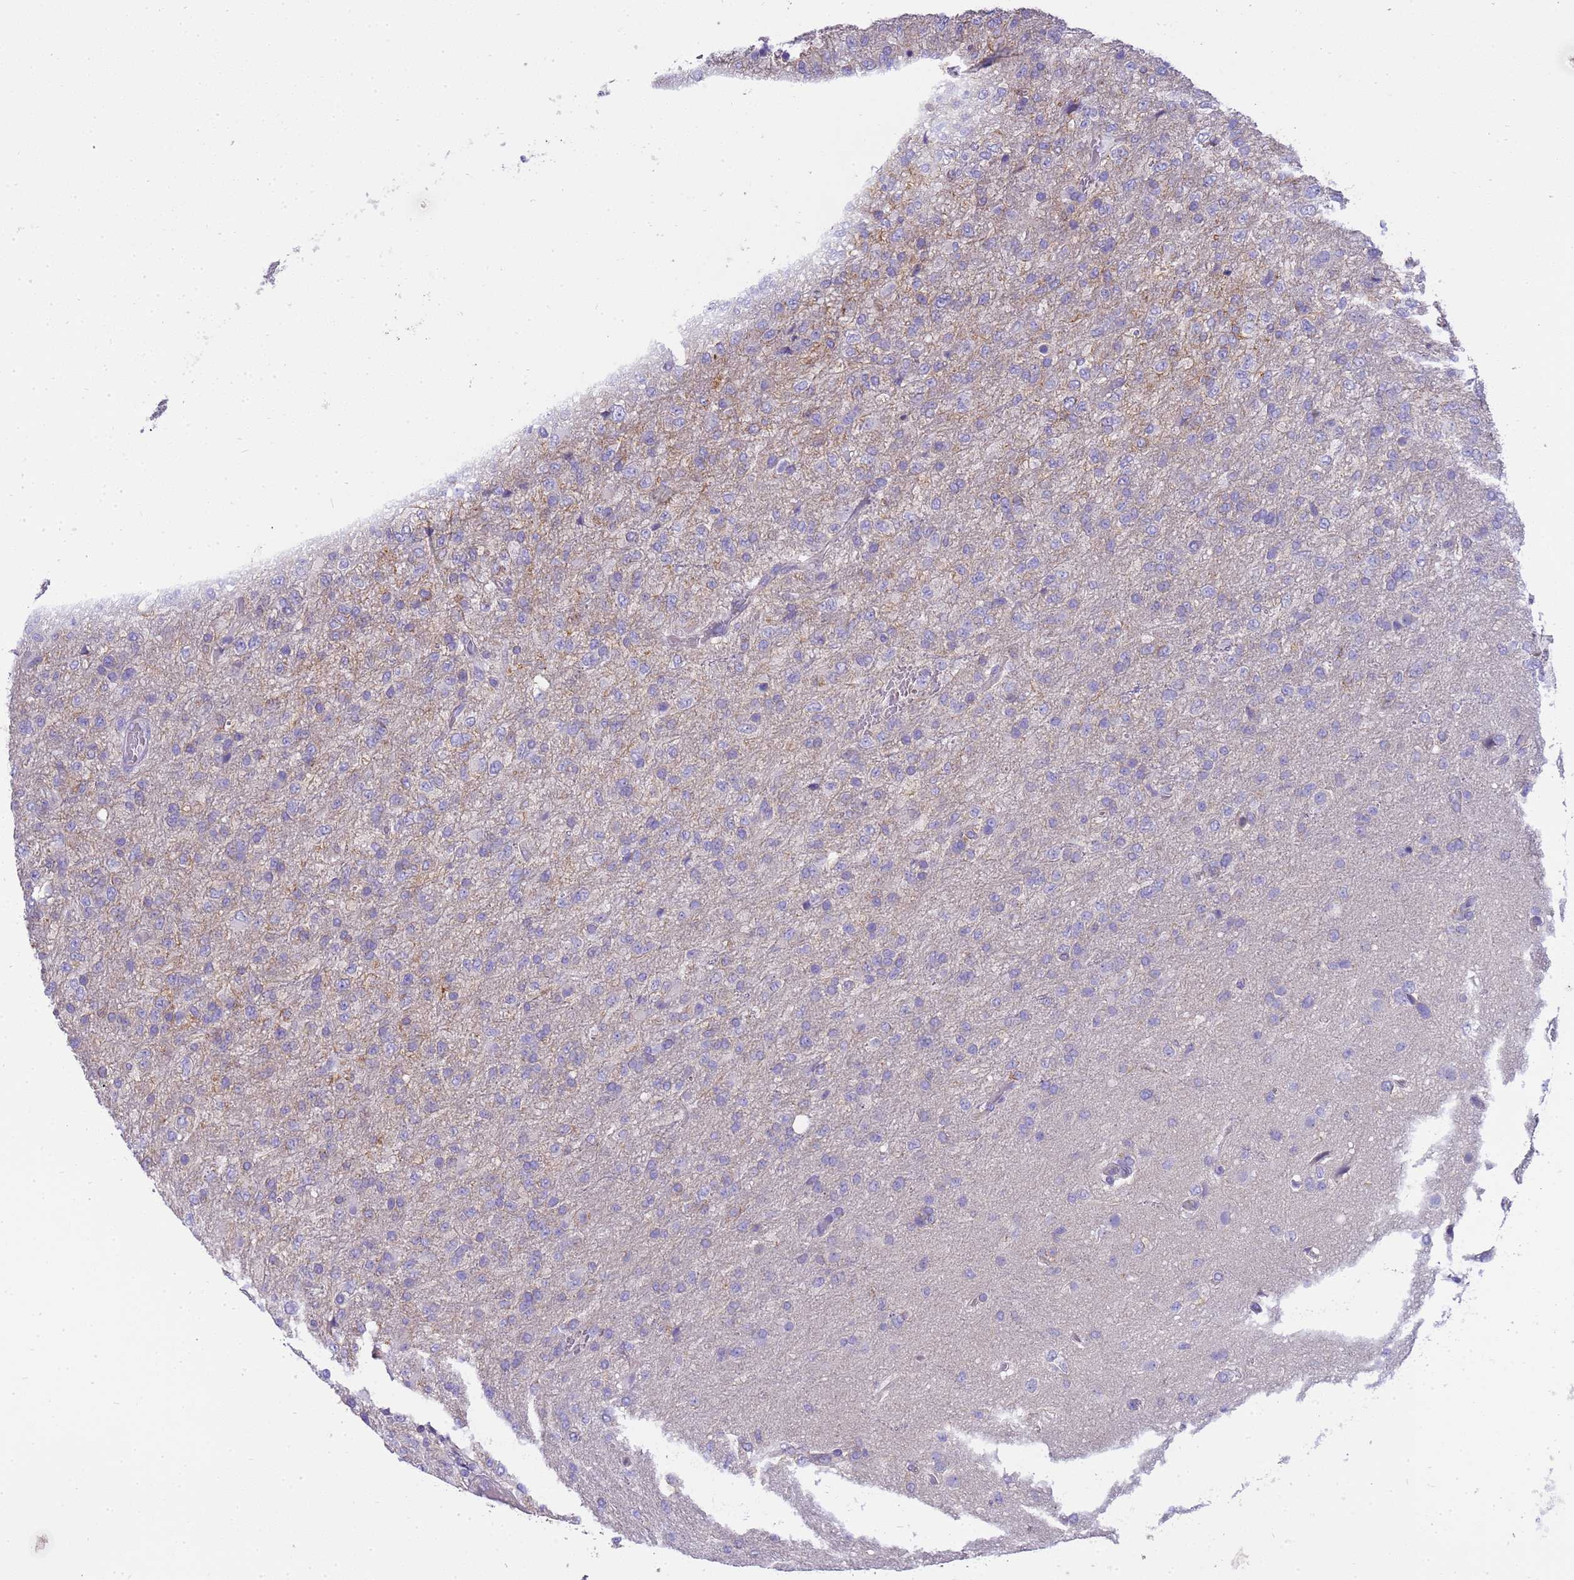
{"staining": {"intensity": "negative", "quantity": "none", "location": "none"}, "tissue": "glioma", "cell_type": "Tumor cells", "image_type": "cancer", "snomed": [{"axis": "morphology", "description": "Glioma, malignant, High grade"}, {"axis": "topography", "description": "Brain"}], "caption": "Tumor cells show no significant protein expression in glioma. (Brightfield microscopy of DAB immunohistochemistry at high magnification).", "gene": "RIPPLY2", "patient": {"sex": "female", "age": 74}}